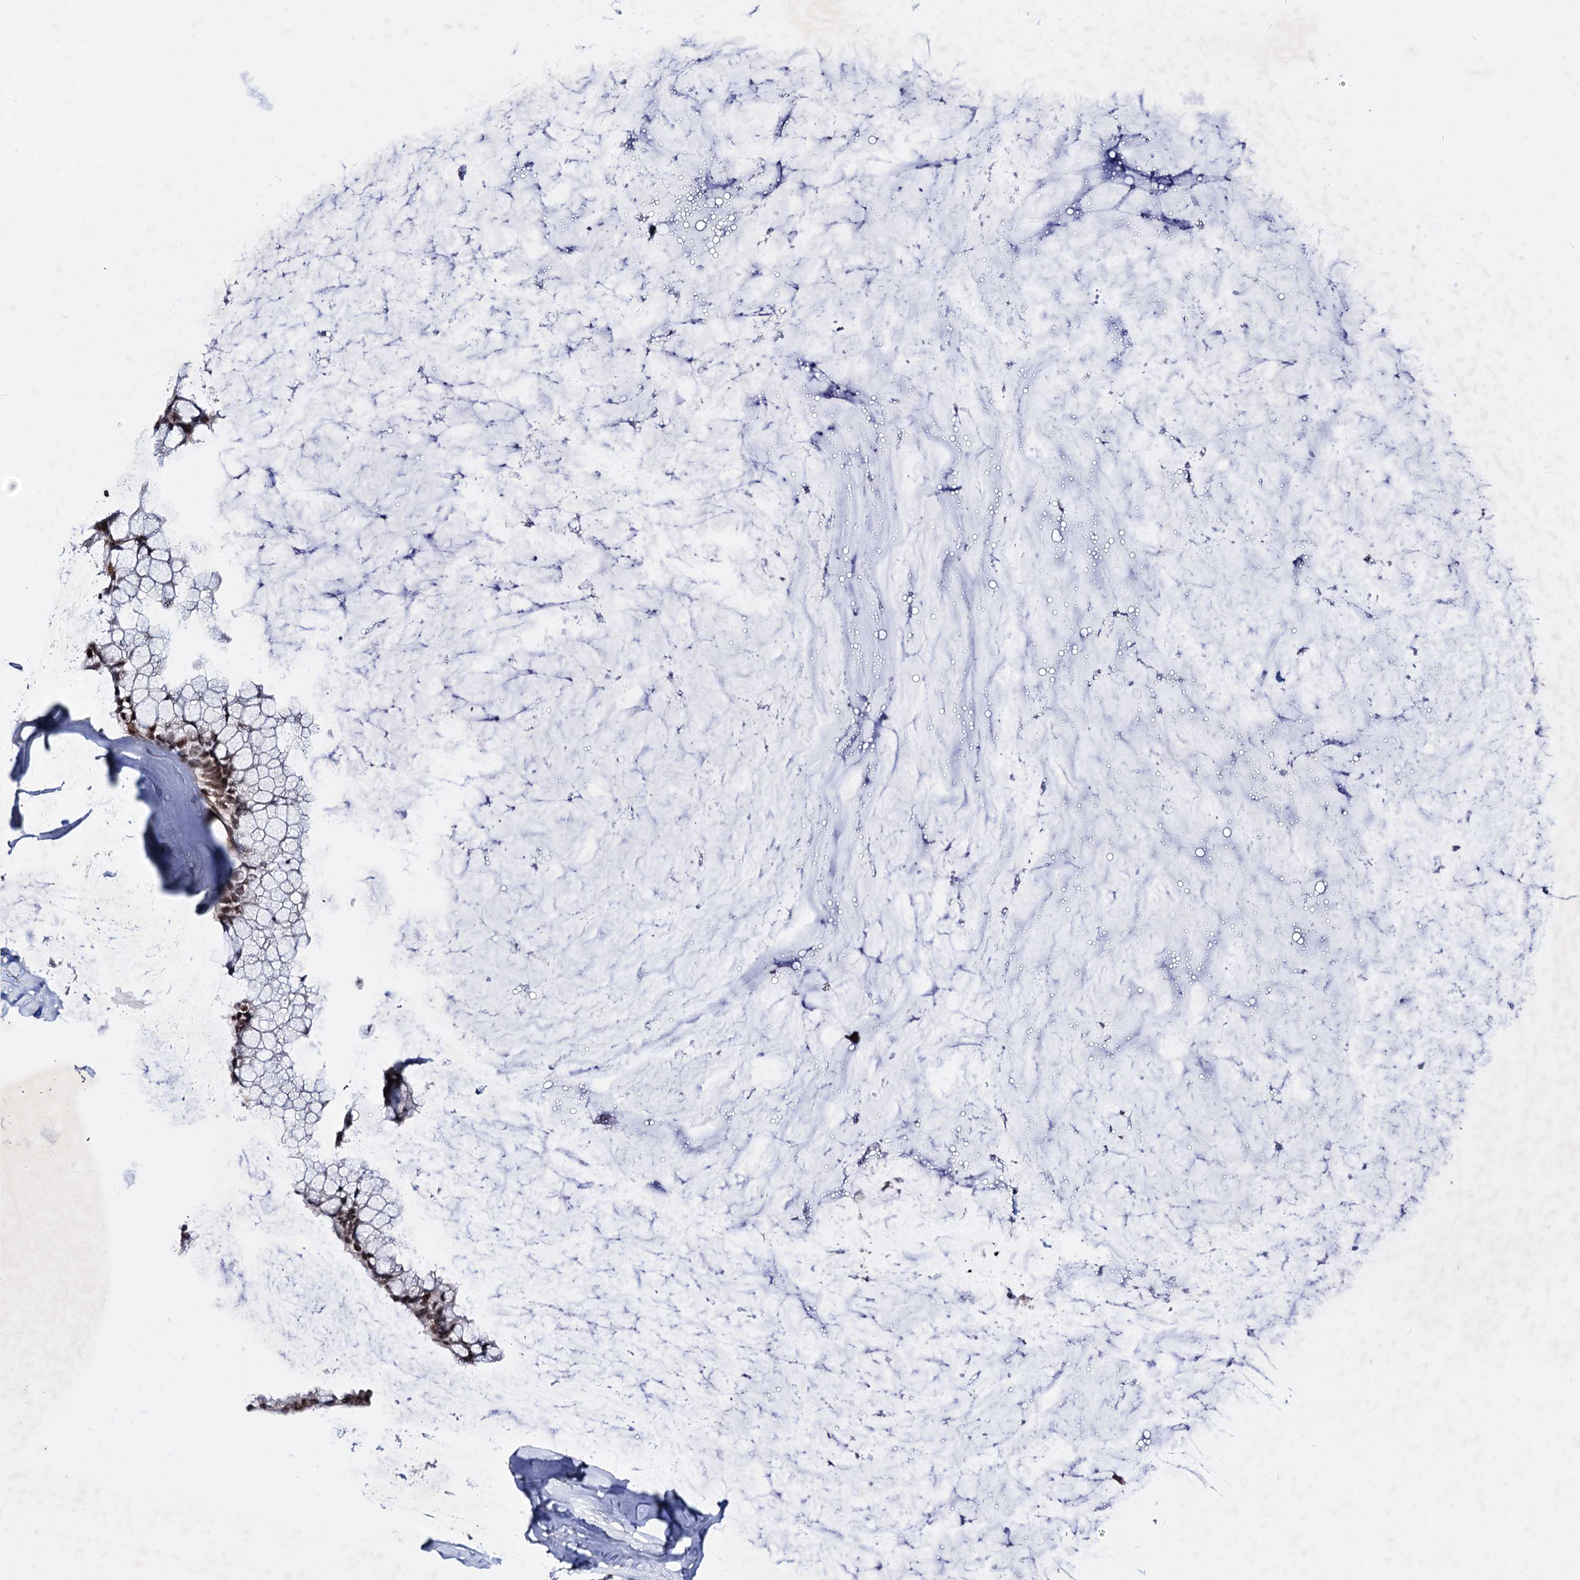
{"staining": {"intensity": "moderate", "quantity": ">75%", "location": "nuclear"}, "tissue": "ovarian cancer", "cell_type": "Tumor cells", "image_type": "cancer", "snomed": [{"axis": "morphology", "description": "Cystadenocarcinoma, mucinous, NOS"}, {"axis": "topography", "description": "Ovary"}], "caption": "A brown stain labels moderate nuclear staining of a protein in human ovarian mucinous cystadenocarcinoma tumor cells.", "gene": "SMCHD1", "patient": {"sex": "female", "age": 39}}